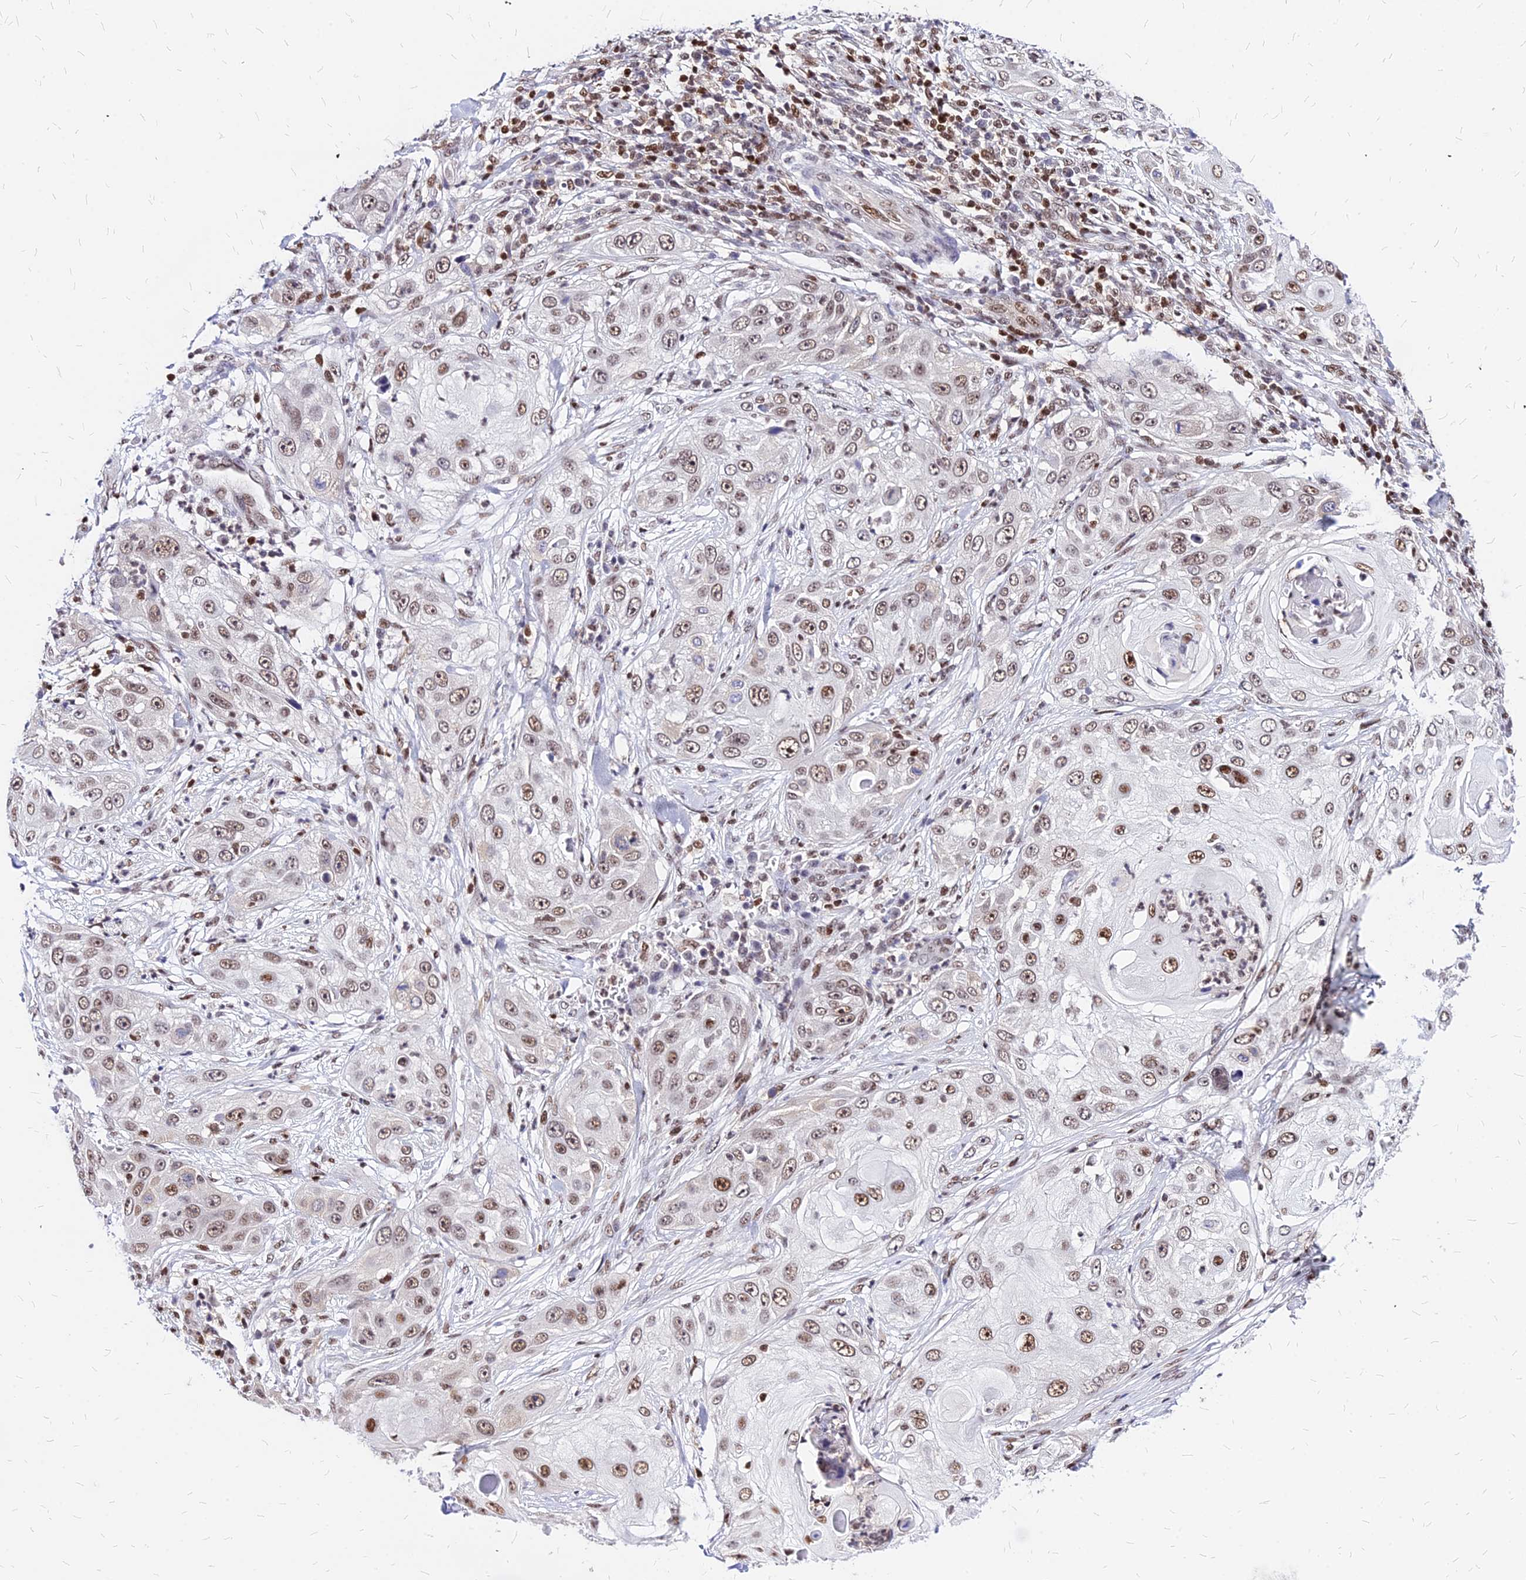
{"staining": {"intensity": "moderate", "quantity": ">75%", "location": "nuclear"}, "tissue": "skin cancer", "cell_type": "Tumor cells", "image_type": "cancer", "snomed": [{"axis": "morphology", "description": "Squamous cell carcinoma, NOS"}, {"axis": "topography", "description": "Skin"}], "caption": "There is medium levels of moderate nuclear staining in tumor cells of skin squamous cell carcinoma, as demonstrated by immunohistochemical staining (brown color).", "gene": "PAXX", "patient": {"sex": "female", "age": 44}}